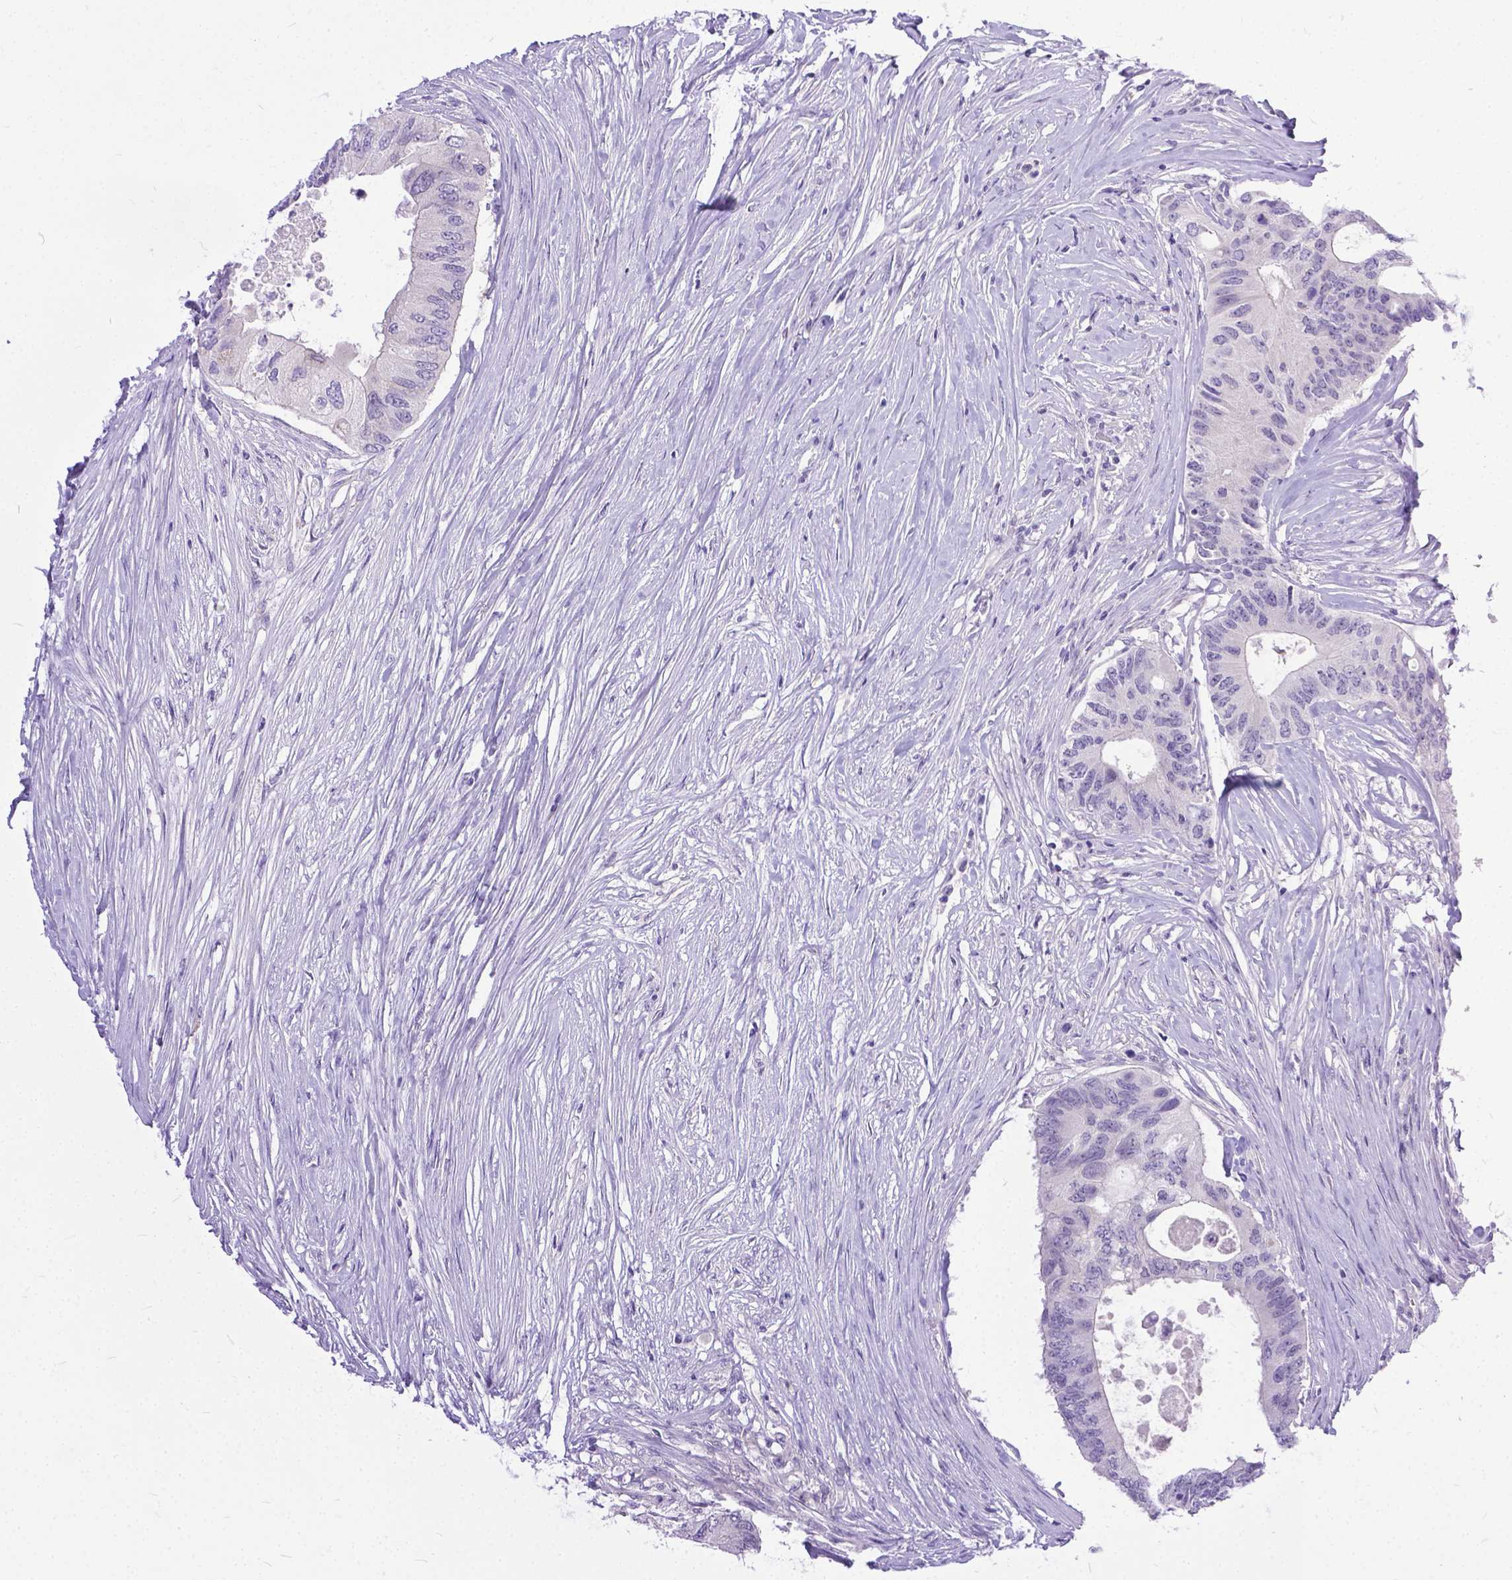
{"staining": {"intensity": "negative", "quantity": "none", "location": "none"}, "tissue": "colorectal cancer", "cell_type": "Tumor cells", "image_type": "cancer", "snomed": [{"axis": "morphology", "description": "Adenocarcinoma, NOS"}, {"axis": "topography", "description": "Colon"}], "caption": "Image shows no protein expression in tumor cells of colorectal cancer (adenocarcinoma) tissue.", "gene": "TTLL6", "patient": {"sex": "male", "age": 71}}